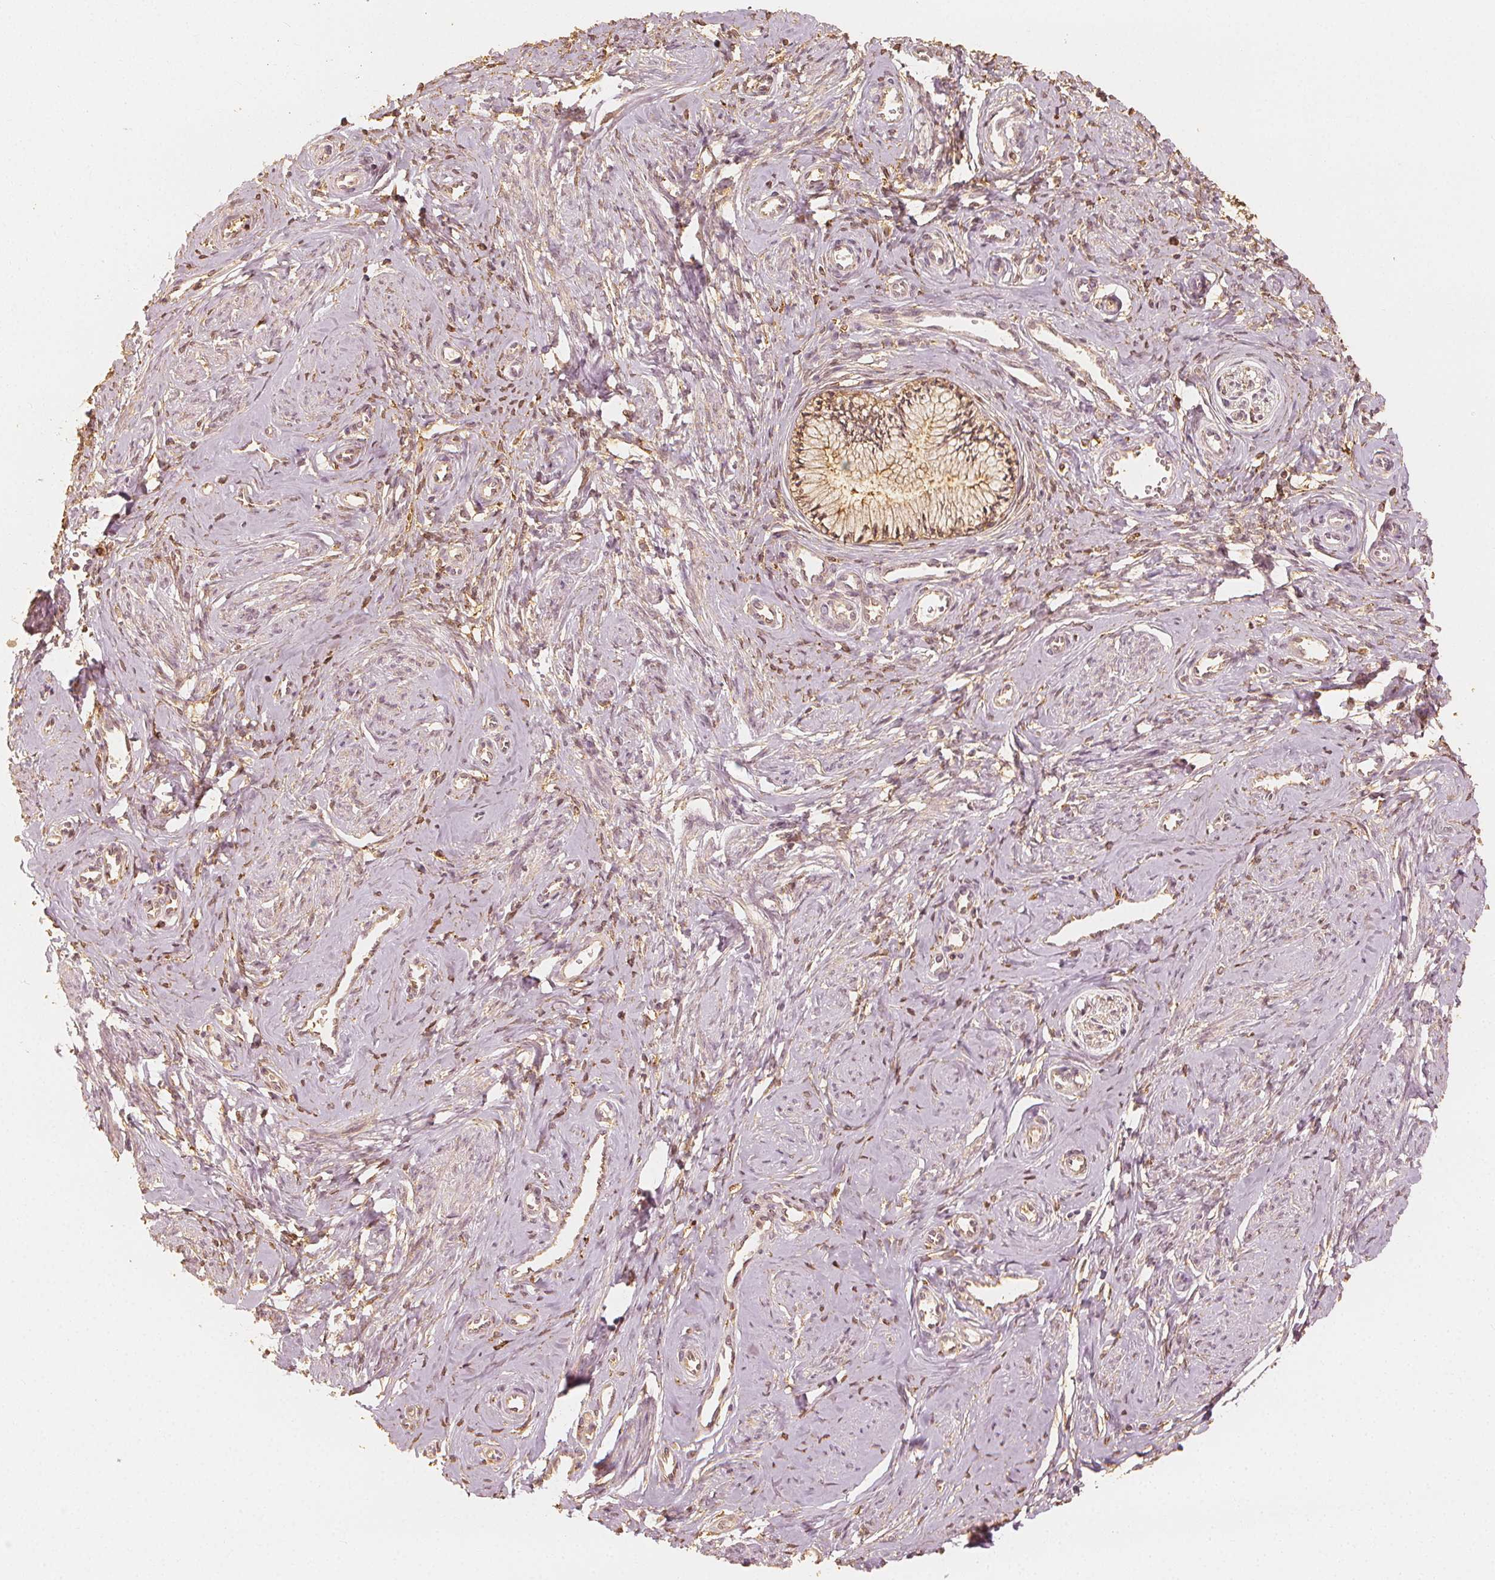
{"staining": {"intensity": "weak", "quantity": ">75%", "location": "cytoplasmic/membranous"}, "tissue": "cervix", "cell_type": "Glandular cells", "image_type": "normal", "snomed": [{"axis": "morphology", "description": "Normal tissue, NOS"}, {"axis": "topography", "description": "Cervix"}], "caption": "This is a micrograph of immunohistochemistry staining of normal cervix, which shows weak positivity in the cytoplasmic/membranous of glandular cells.", "gene": "ARHGAP26", "patient": {"sex": "female", "age": 24}}